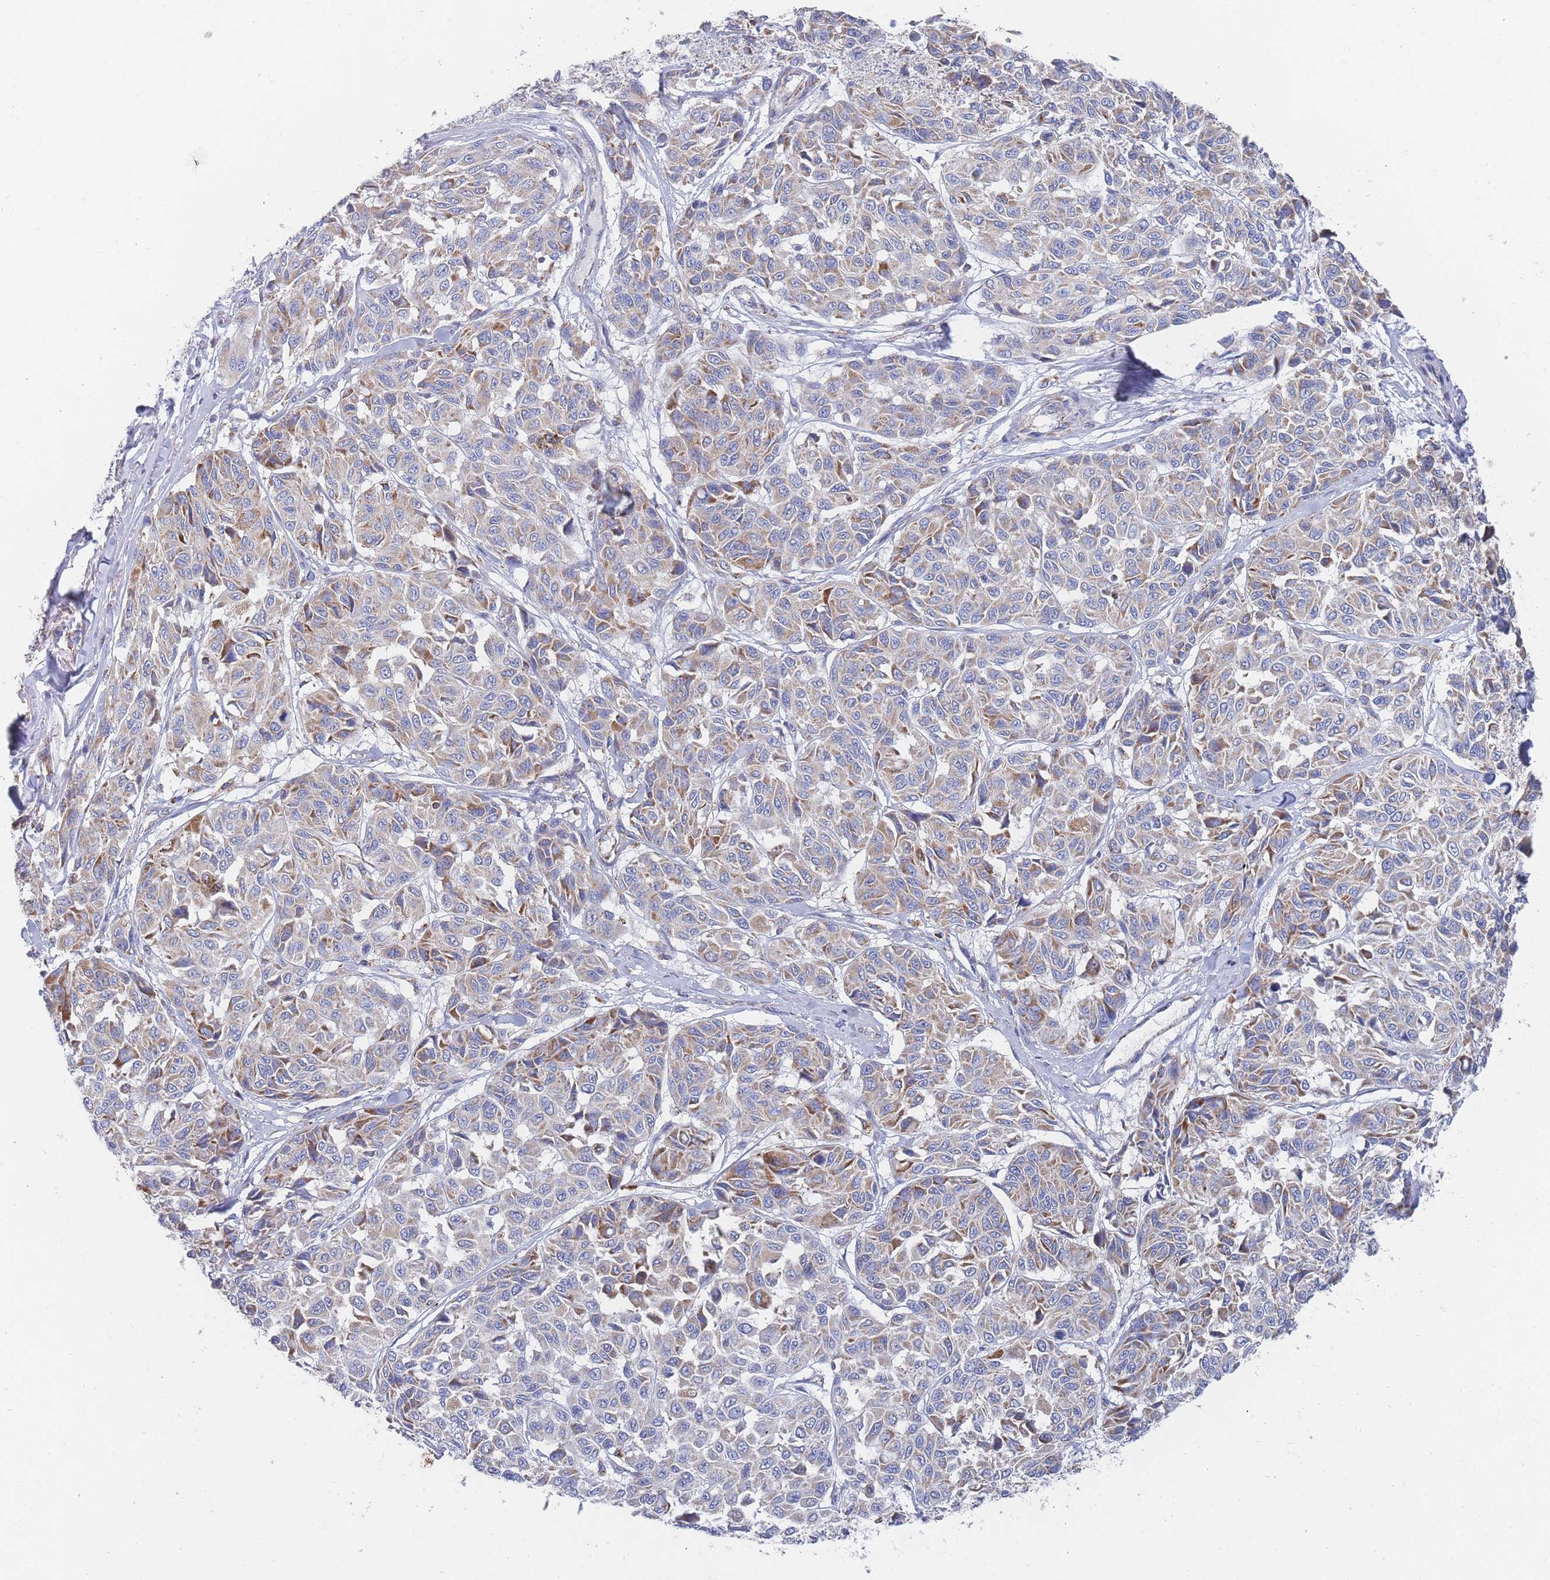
{"staining": {"intensity": "moderate", "quantity": "25%-75%", "location": "cytoplasmic/membranous"}, "tissue": "melanoma", "cell_type": "Tumor cells", "image_type": "cancer", "snomed": [{"axis": "morphology", "description": "Malignant melanoma, NOS"}, {"axis": "topography", "description": "Skin"}], "caption": "Malignant melanoma tissue demonstrates moderate cytoplasmic/membranous expression in about 25%-75% of tumor cells", "gene": "IKZF4", "patient": {"sex": "female", "age": 66}}